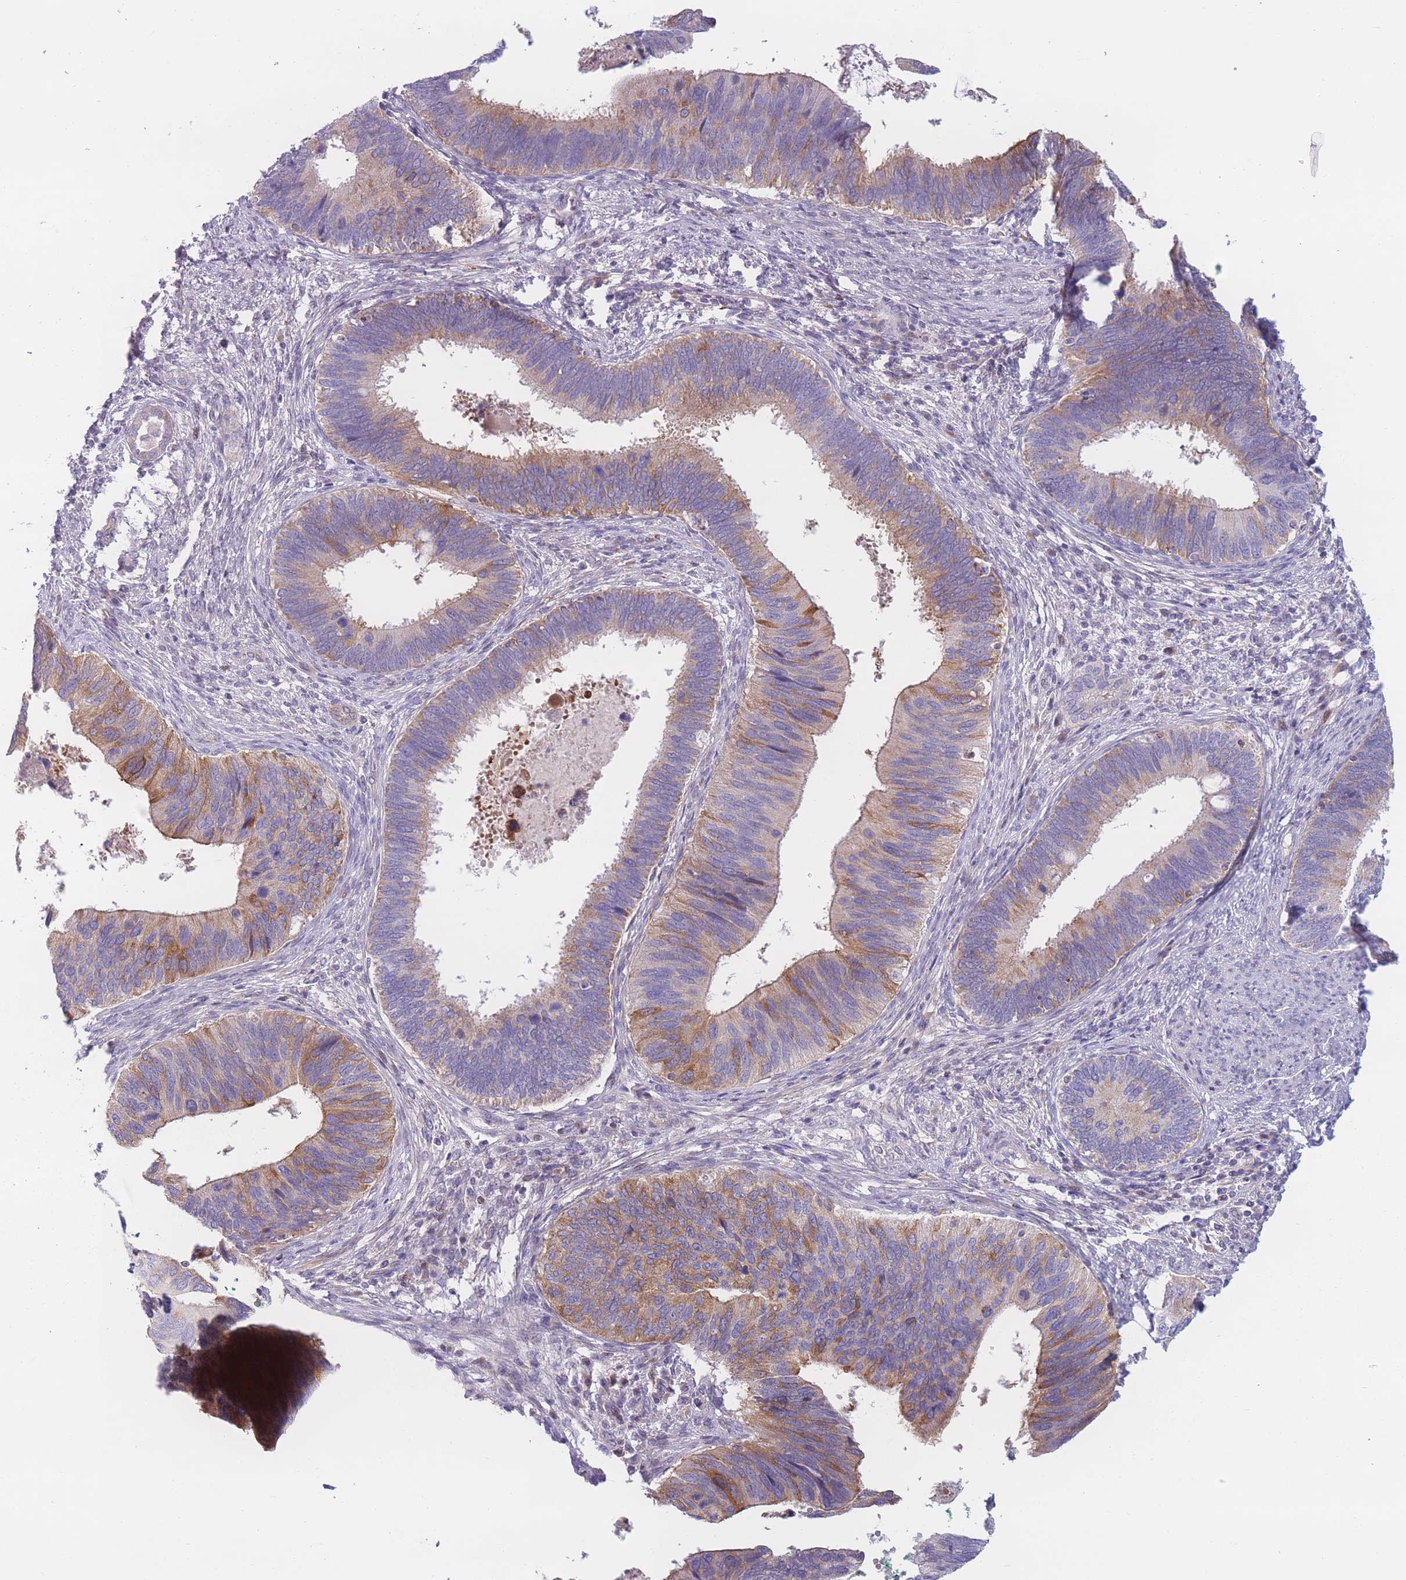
{"staining": {"intensity": "moderate", "quantity": "25%-75%", "location": "cytoplasmic/membranous"}, "tissue": "cervical cancer", "cell_type": "Tumor cells", "image_type": "cancer", "snomed": [{"axis": "morphology", "description": "Adenocarcinoma, NOS"}, {"axis": "topography", "description": "Cervix"}], "caption": "Tumor cells exhibit medium levels of moderate cytoplasmic/membranous expression in about 25%-75% of cells in human adenocarcinoma (cervical).", "gene": "PDE4A", "patient": {"sex": "female", "age": 42}}